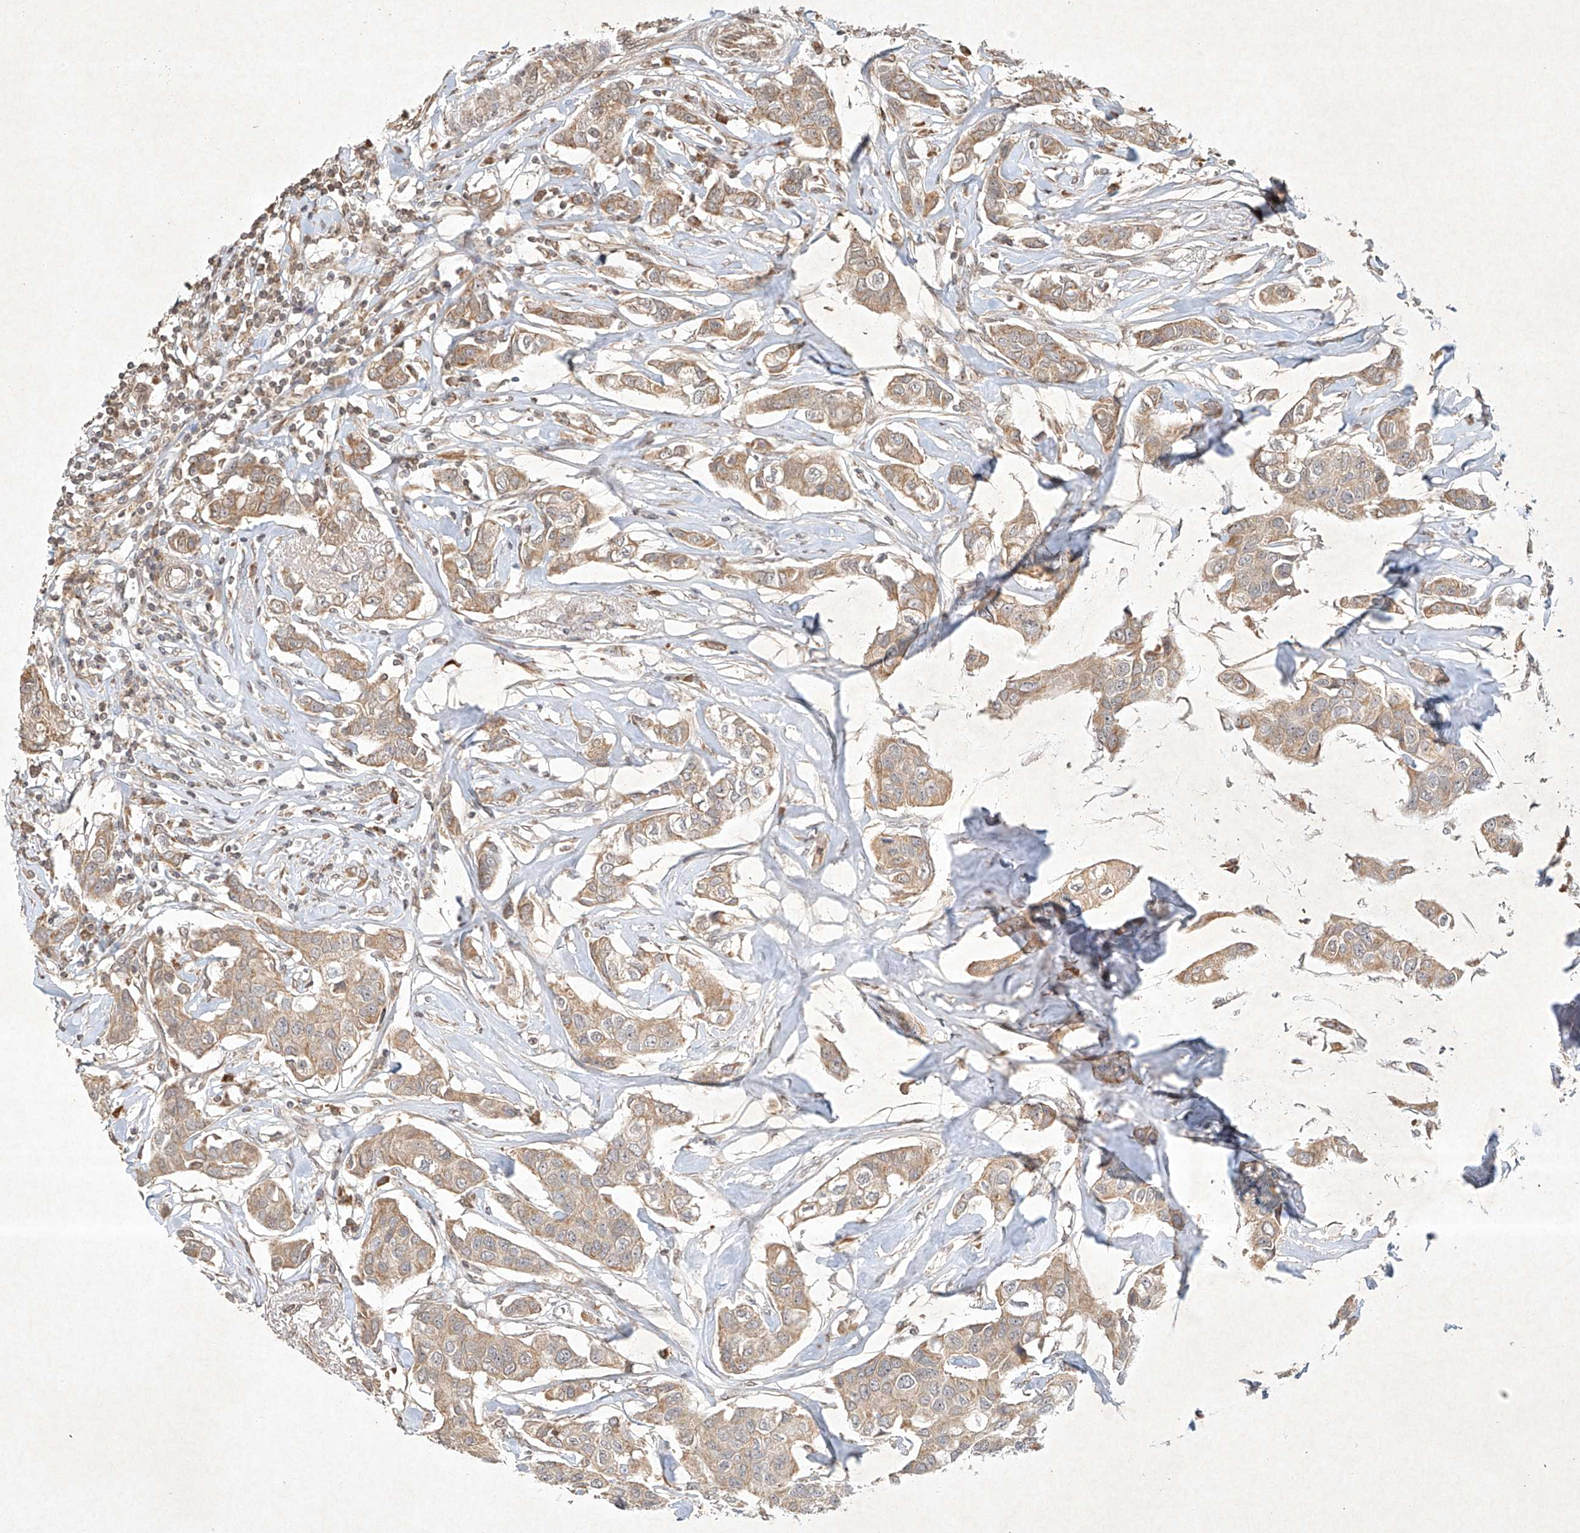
{"staining": {"intensity": "weak", "quantity": ">75%", "location": "cytoplasmic/membranous"}, "tissue": "breast cancer", "cell_type": "Tumor cells", "image_type": "cancer", "snomed": [{"axis": "morphology", "description": "Duct carcinoma"}, {"axis": "topography", "description": "Breast"}], "caption": "Breast invasive ductal carcinoma stained with a brown dye displays weak cytoplasmic/membranous positive positivity in about >75% of tumor cells.", "gene": "BTRC", "patient": {"sex": "female", "age": 80}}